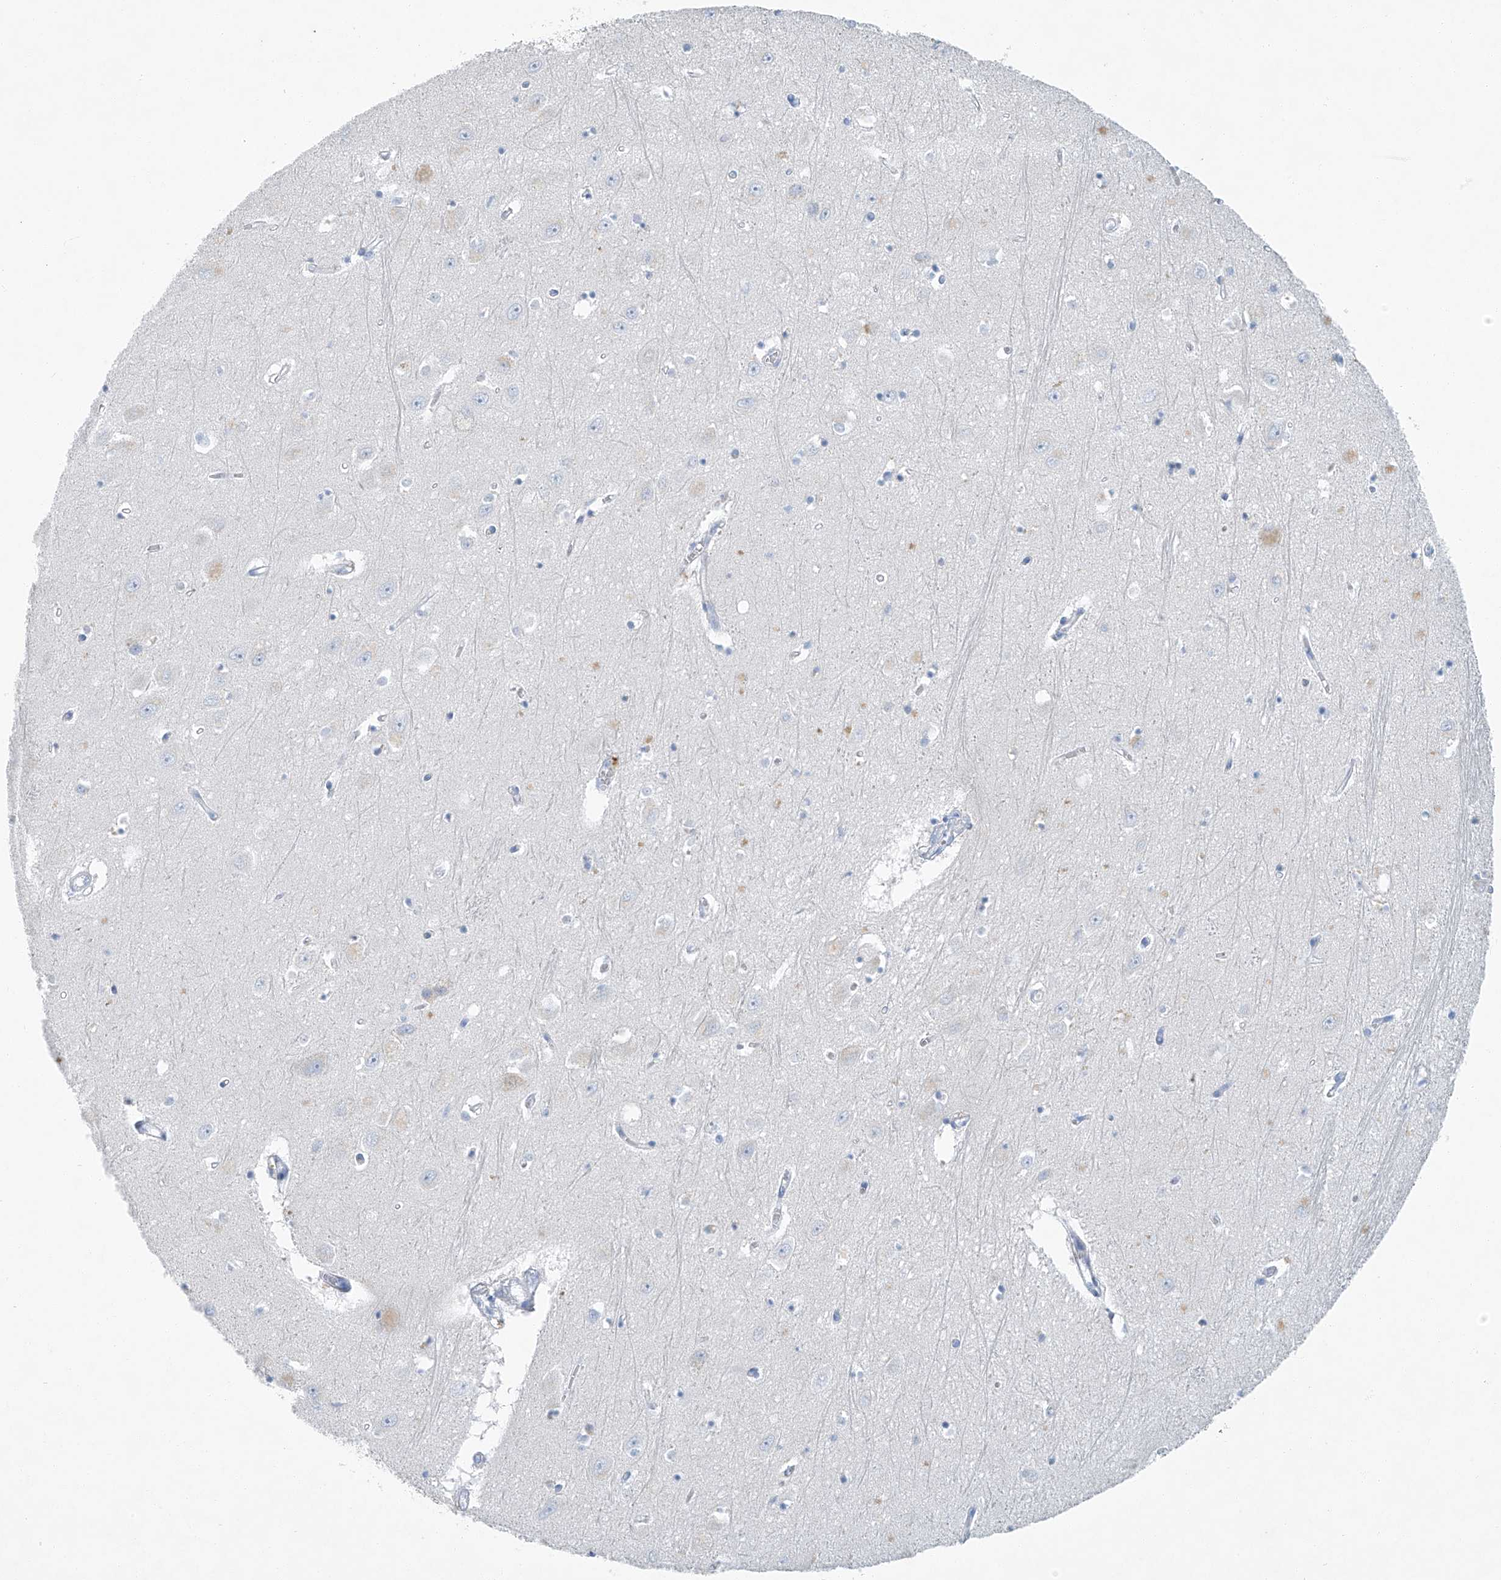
{"staining": {"intensity": "negative", "quantity": "none", "location": "none"}, "tissue": "hippocampus", "cell_type": "Glial cells", "image_type": "normal", "snomed": [{"axis": "morphology", "description": "Normal tissue, NOS"}, {"axis": "topography", "description": "Hippocampus"}], "caption": "This micrograph is of normal hippocampus stained with IHC to label a protein in brown with the nuclei are counter-stained blue. There is no staining in glial cells.", "gene": "C1orf87", "patient": {"sex": "female", "age": 64}}